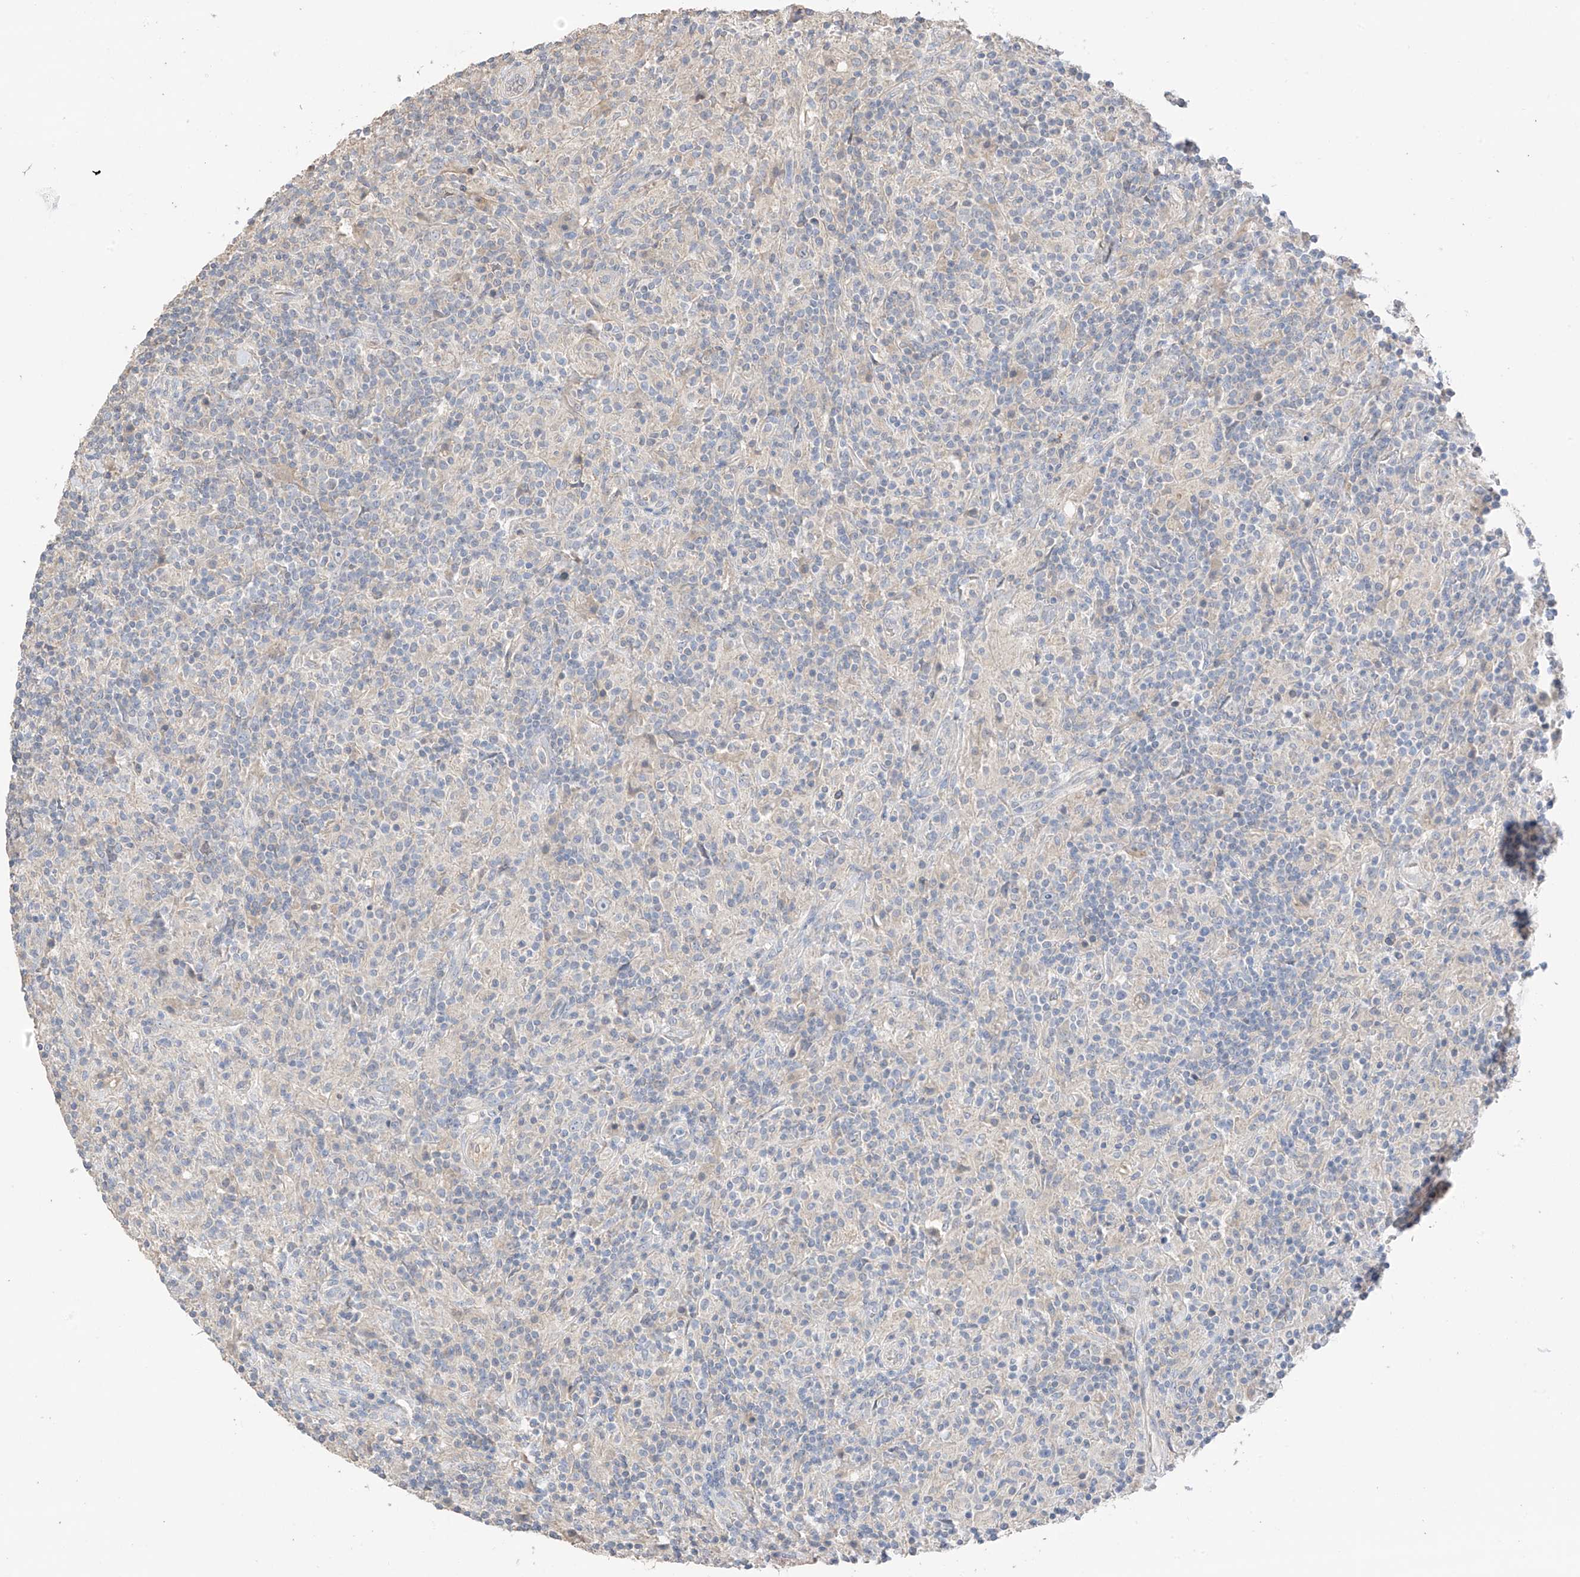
{"staining": {"intensity": "negative", "quantity": "none", "location": "none"}, "tissue": "lymphoma", "cell_type": "Tumor cells", "image_type": "cancer", "snomed": [{"axis": "morphology", "description": "Hodgkin's disease, NOS"}, {"axis": "topography", "description": "Lymph node"}], "caption": "This is an immunohistochemistry histopathology image of Hodgkin's disease. There is no staining in tumor cells.", "gene": "CAPN13", "patient": {"sex": "male", "age": 70}}